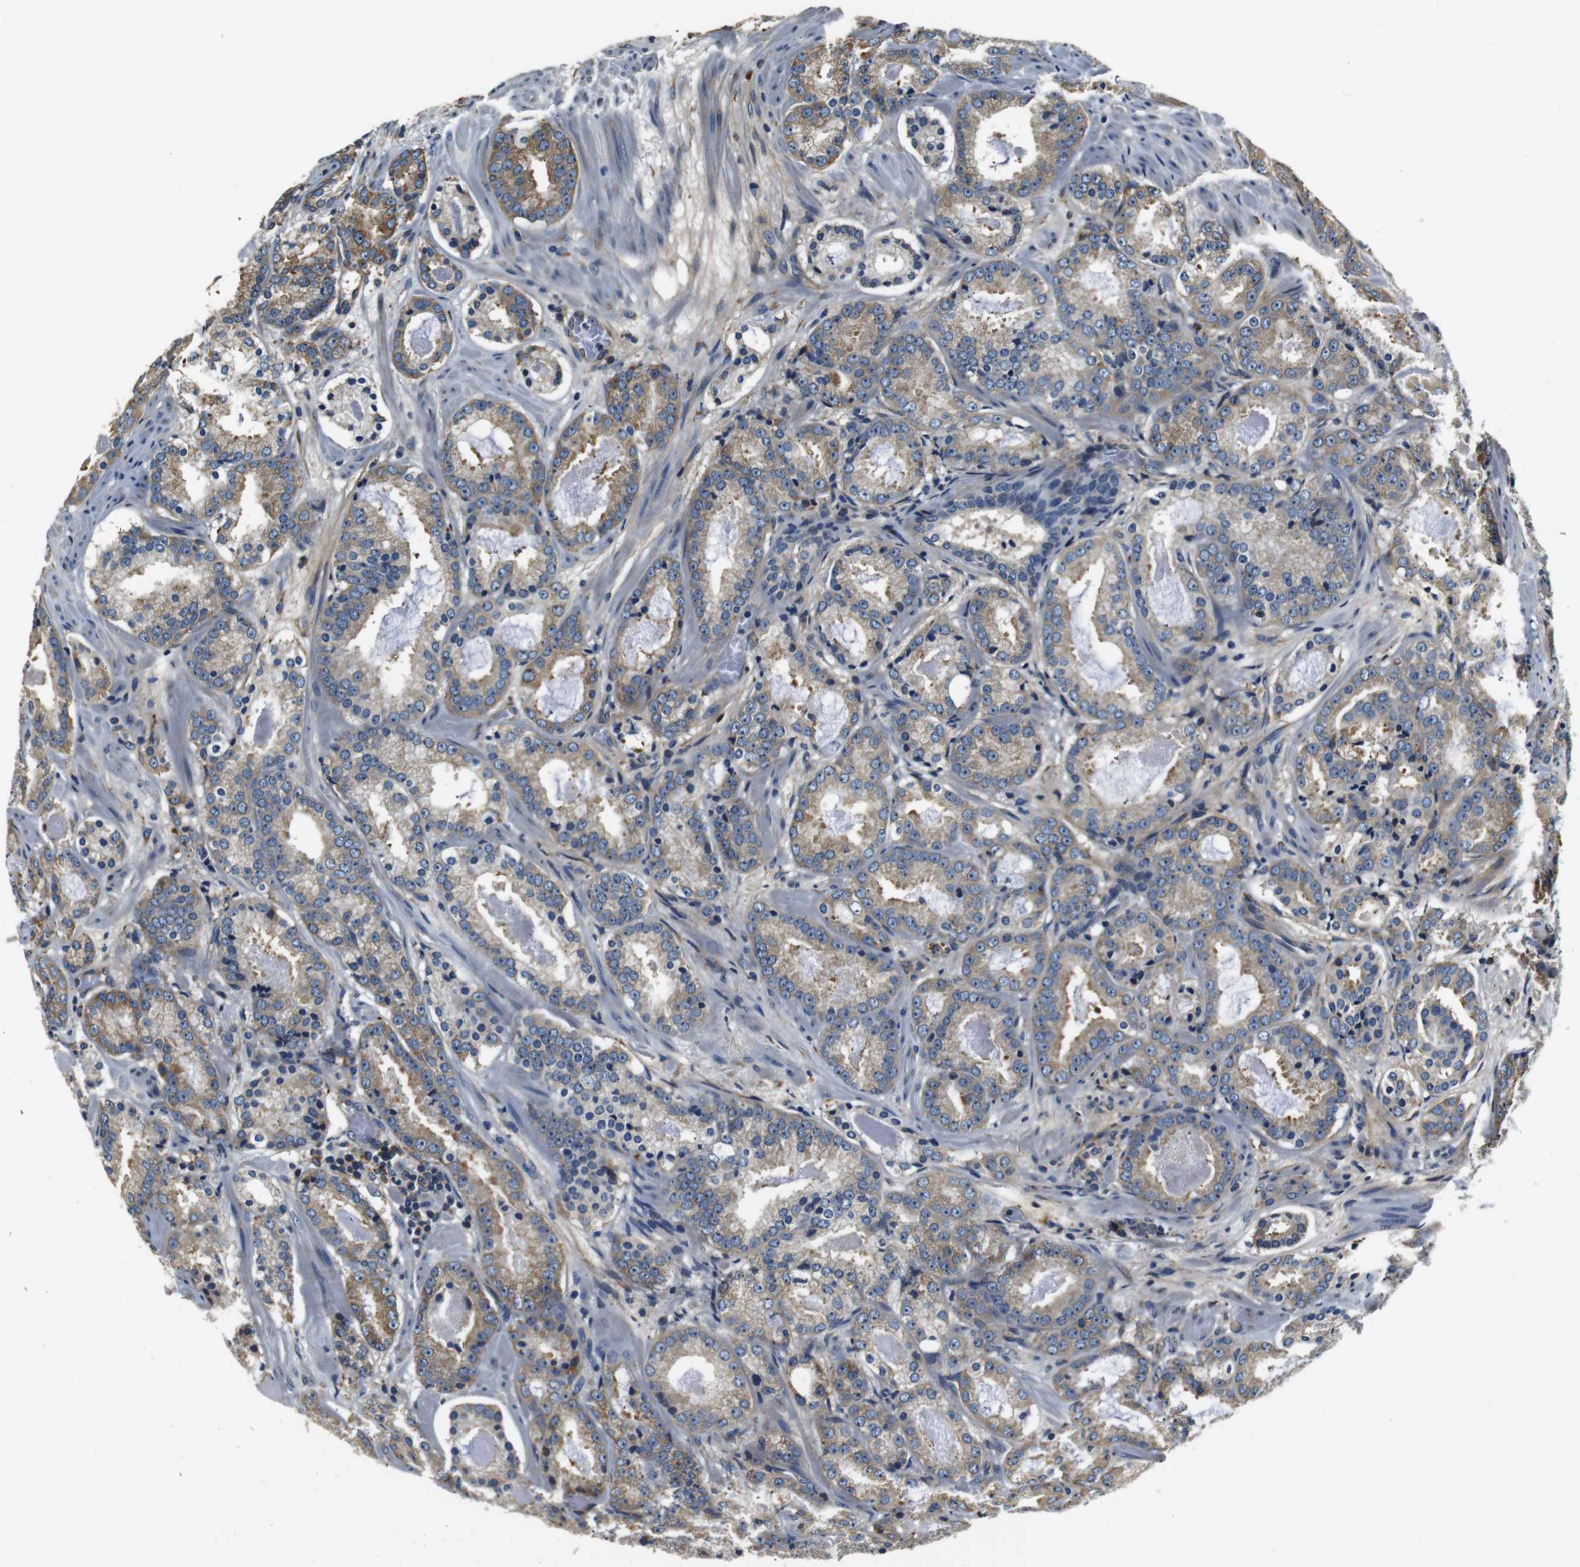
{"staining": {"intensity": "moderate", "quantity": "25%-75%", "location": "cytoplasmic/membranous"}, "tissue": "prostate cancer", "cell_type": "Tumor cells", "image_type": "cancer", "snomed": [{"axis": "morphology", "description": "Adenocarcinoma, Low grade"}, {"axis": "topography", "description": "Prostate"}], "caption": "Immunohistochemistry (IHC) photomicrograph of neoplastic tissue: low-grade adenocarcinoma (prostate) stained using immunohistochemistry demonstrates medium levels of moderate protein expression localized specifically in the cytoplasmic/membranous of tumor cells, appearing as a cytoplasmic/membranous brown color.", "gene": "COL1A1", "patient": {"sex": "male", "age": 69}}